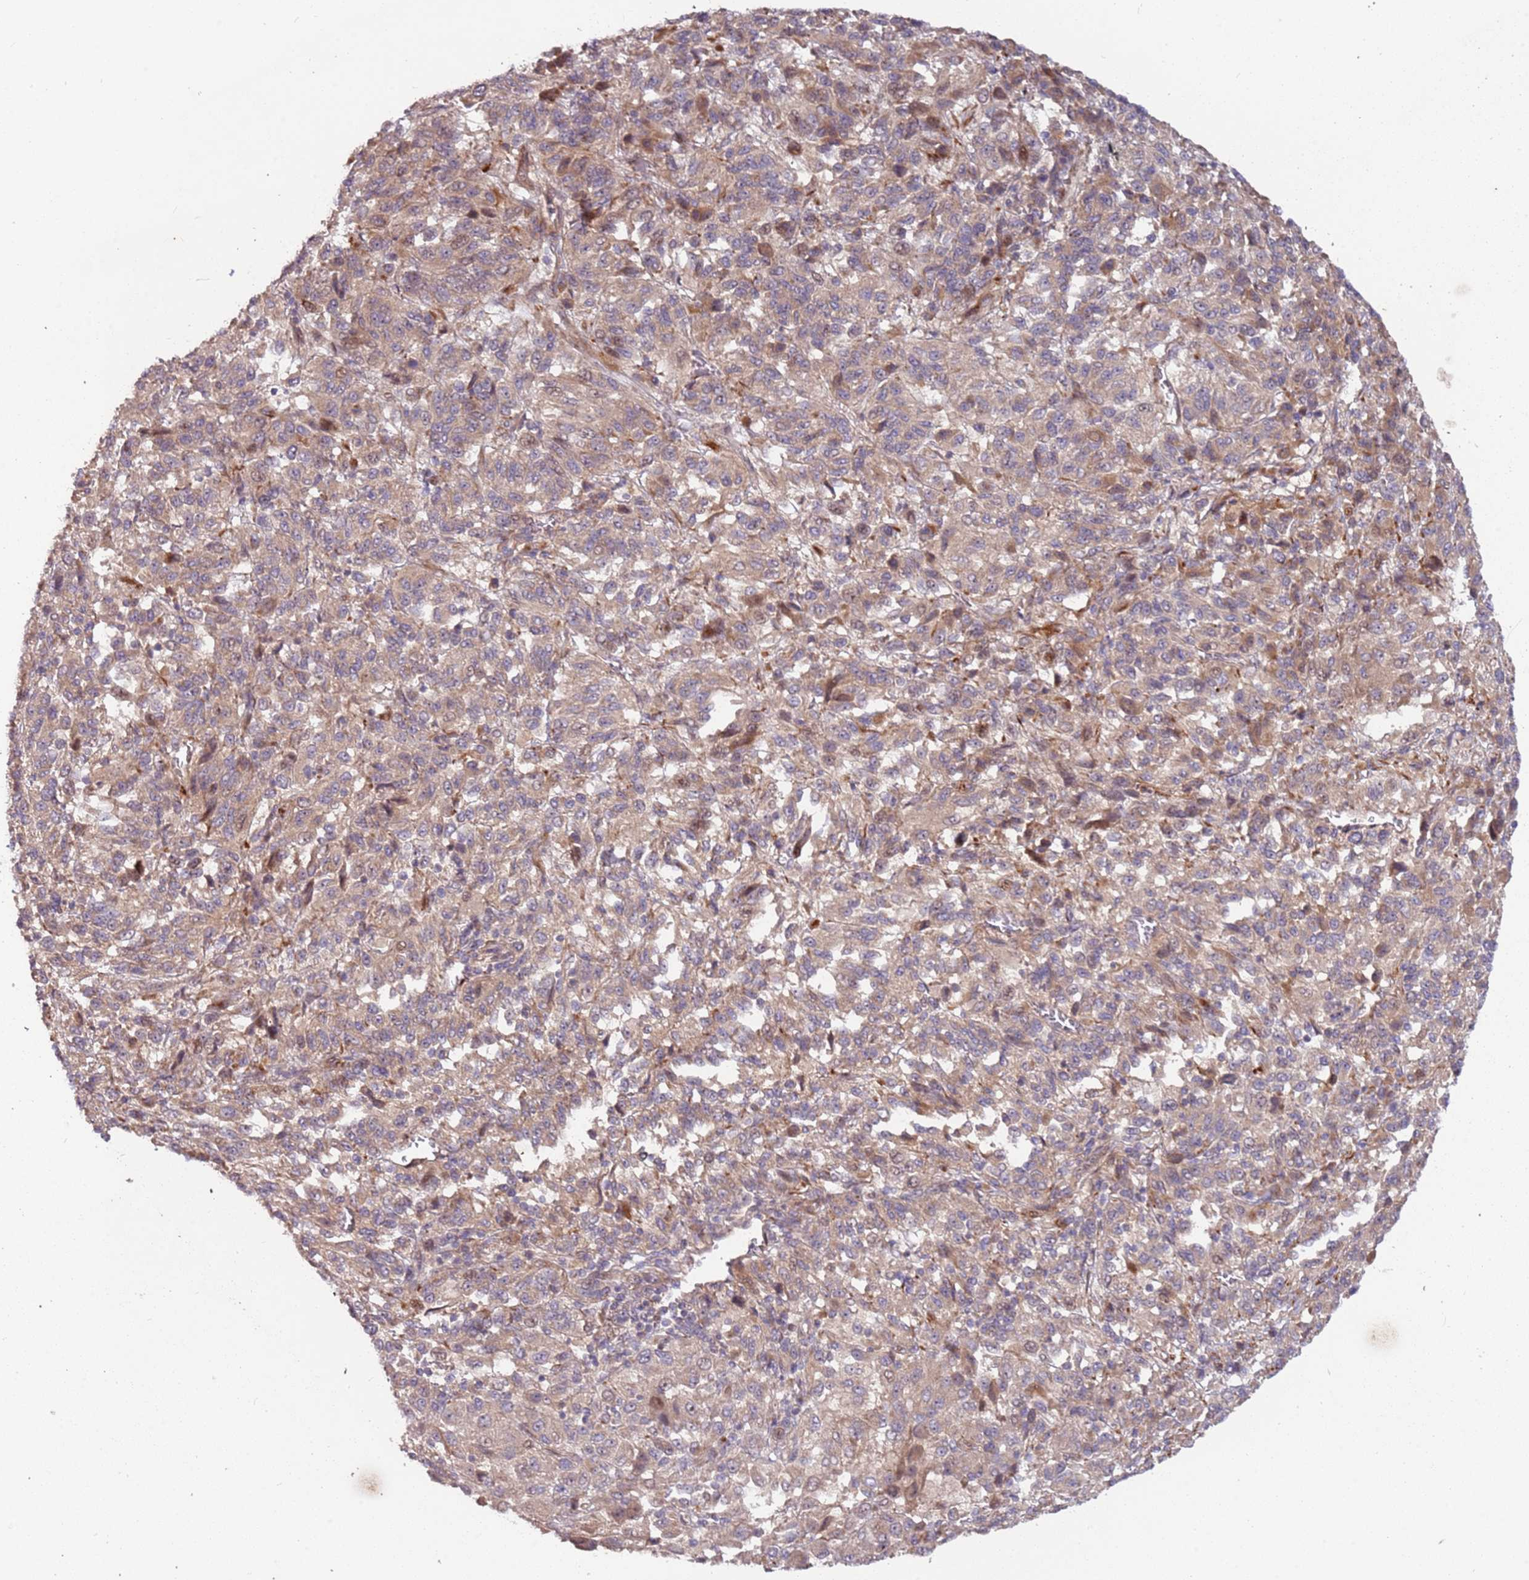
{"staining": {"intensity": "weak", "quantity": "25%-75%", "location": "cytoplasmic/membranous"}, "tissue": "melanoma", "cell_type": "Tumor cells", "image_type": "cancer", "snomed": [{"axis": "morphology", "description": "Malignant melanoma, Metastatic site"}, {"axis": "topography", "description": "Lung"}], "caption": "Weak cytoplasmic/membranous protein expression is appreciated in about 25%-75% of tumor cells in malignant melanoma (metastatic site).", "gene": "TRAPPC6B", "patient": {"sex": "male", "age": 64}}